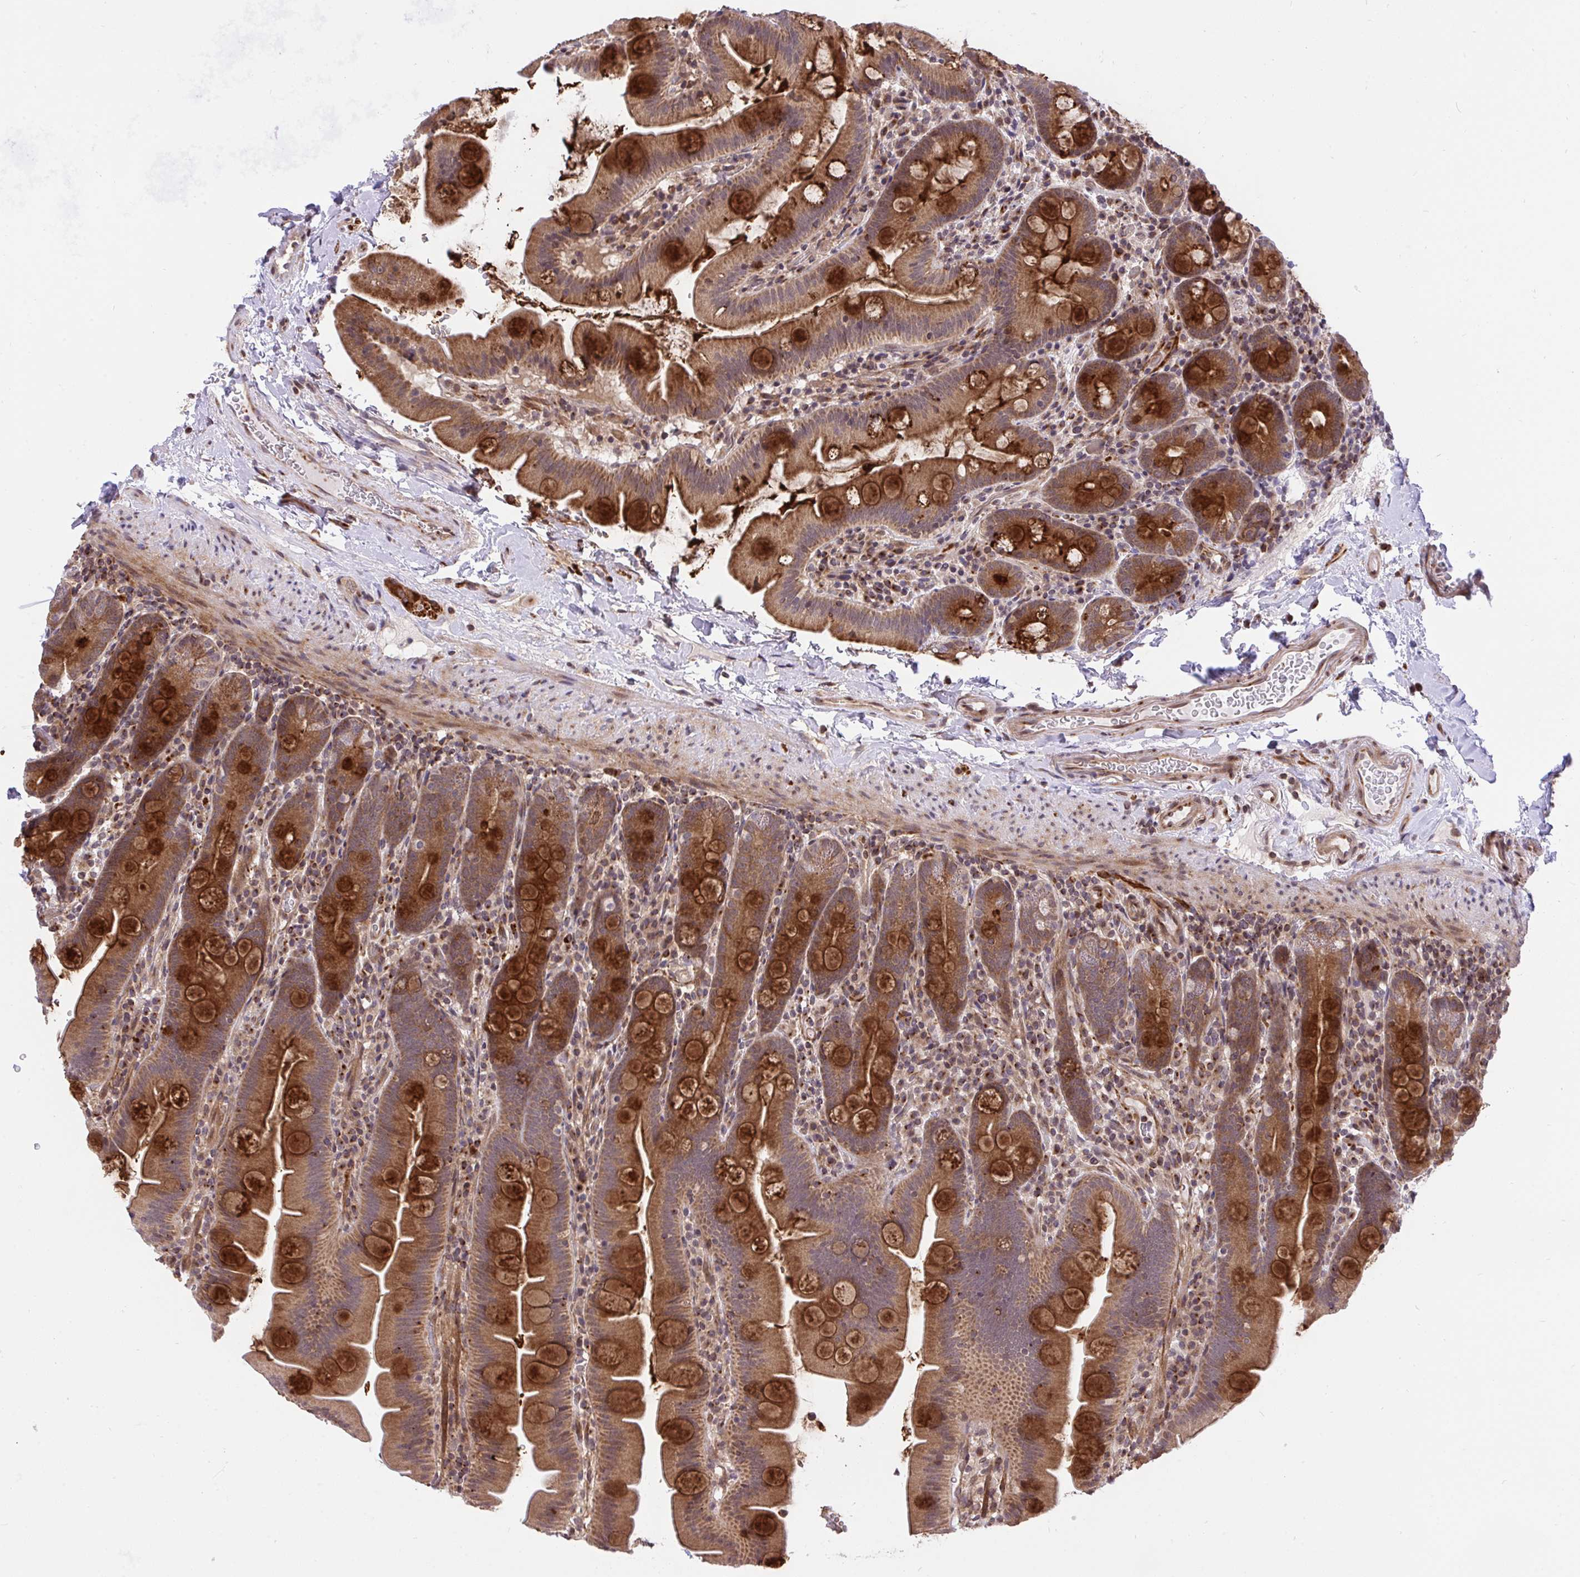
{"staining": {"intensity": "strong", "quantity": ">75%", "location": "cytoplasmic/membranous"}, "tissue": "small intestine", "cell_type": "Glandular cells", "image_type": "normal", "snomed": [{"axis": "morphology", "description": "Normal tissue, NOS"}, {"axis": "topography", "description": "Small intestine"}], "caption": "A brown stain shows strong cytoplasmic/membranous positivity of a protein in glandular cells of unremarkable small intestine.", "gene": "ERI1", "patient": {"sex": "female", "age": 68}}